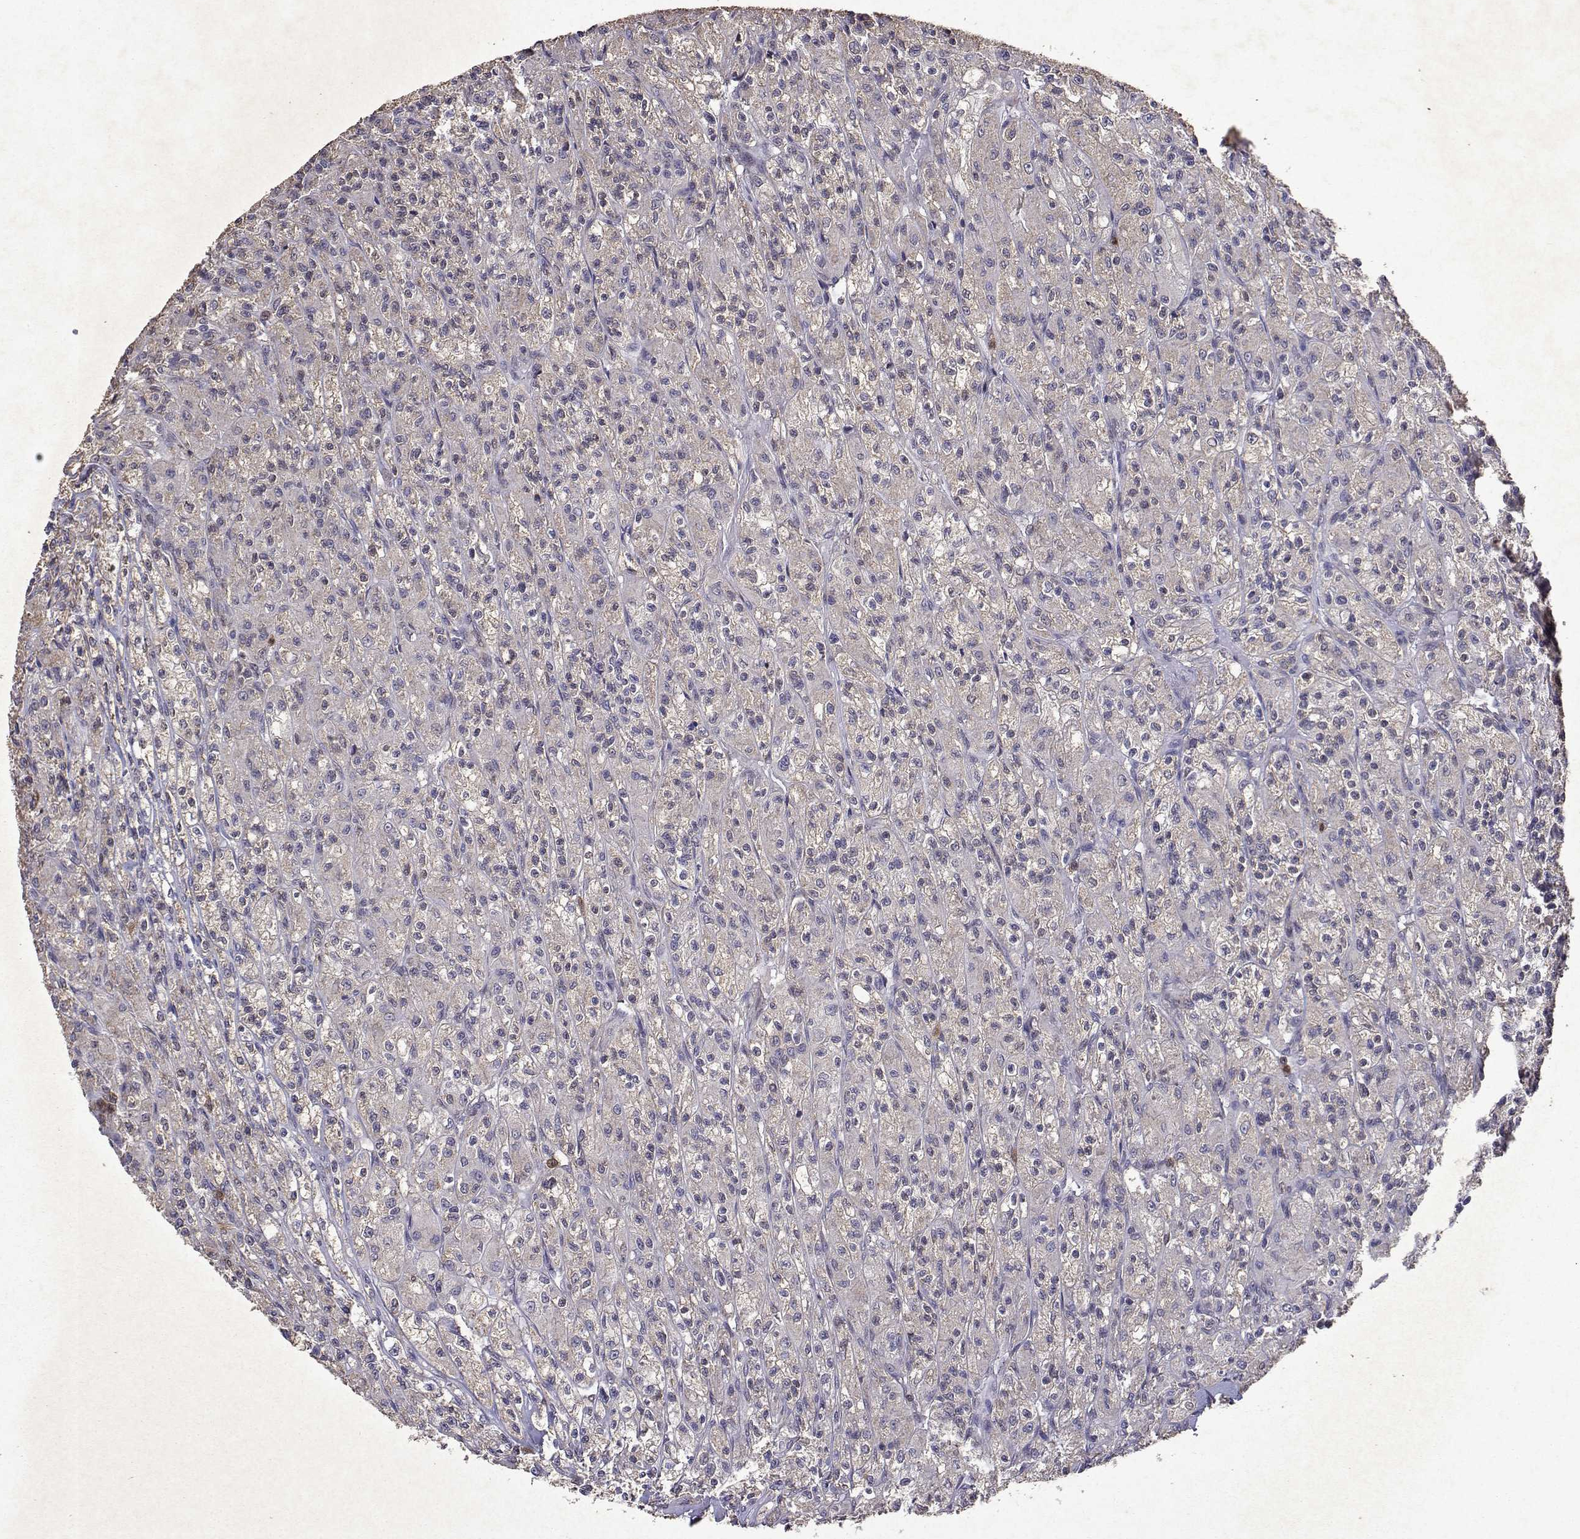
{"staining": {"intensity": "negative", "quantity": "none", "location": "none"}, "tissue": "renal cancer", "cell_type": "Tumor cells", "image_type": "cancer", "snomed": [{"axis": "morphology", "description": "Adenocarcinoma, NOS"}, {"axis": "topography", "description": "Kidney"}], "caption": "Immunohistochemical staining of renal cancer (adenocarcinoma) exhibits no significant staining in tumor cells.", "gene": "APAF1", "patient": {"sex": "female", "age": 70}}